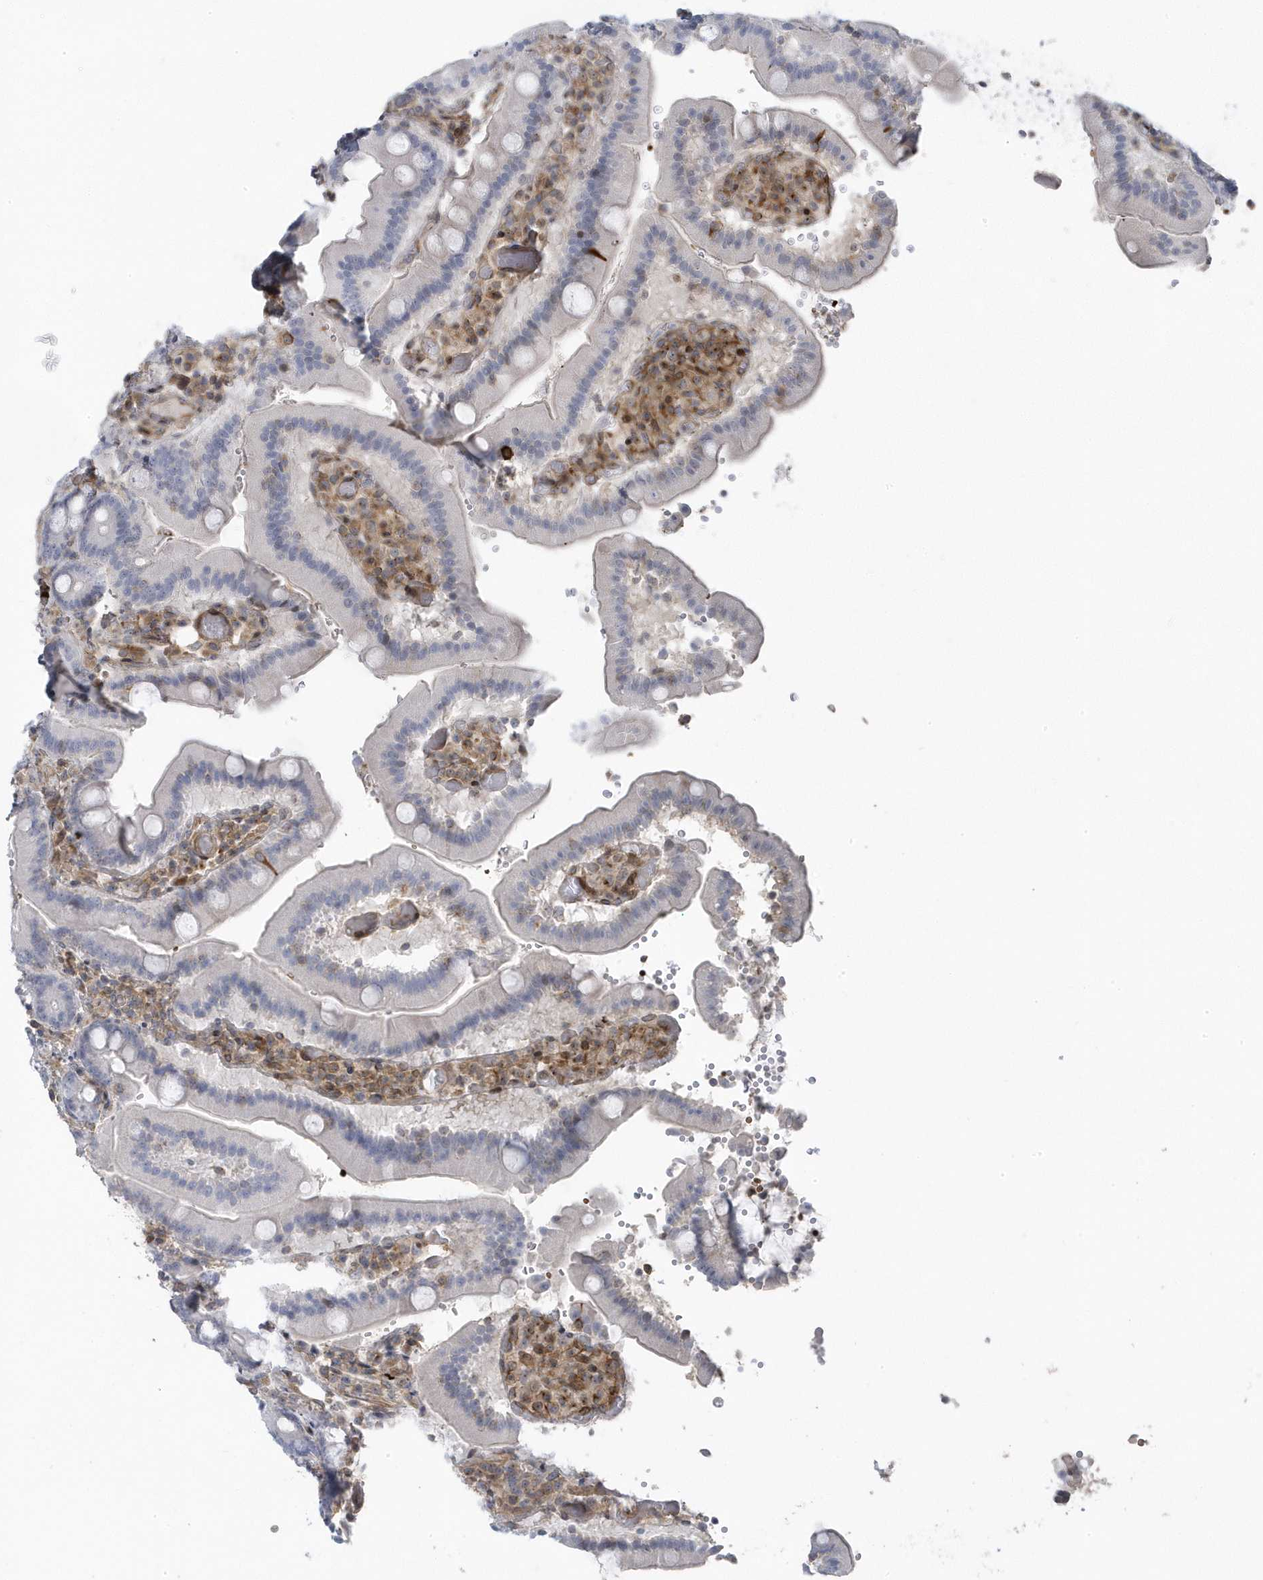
{"staining": {"intensity": "negative", "quantity": "none", "location": "none"}, "tissue": "duodenum", "cell_type": "Glandular cells", "image_type": "normal", "snomed": [{"axis": "morphology", "description": "Normal tissue, NOS"}, {"axis": "topography", "description": "Duodenum"}], "caption": "IHC image of normal duodenum stained for a protein (brown), which displays no staining in glandular cells.", "gene": "MAP7D3", "patient": {"sex": "female", "age": 62}}